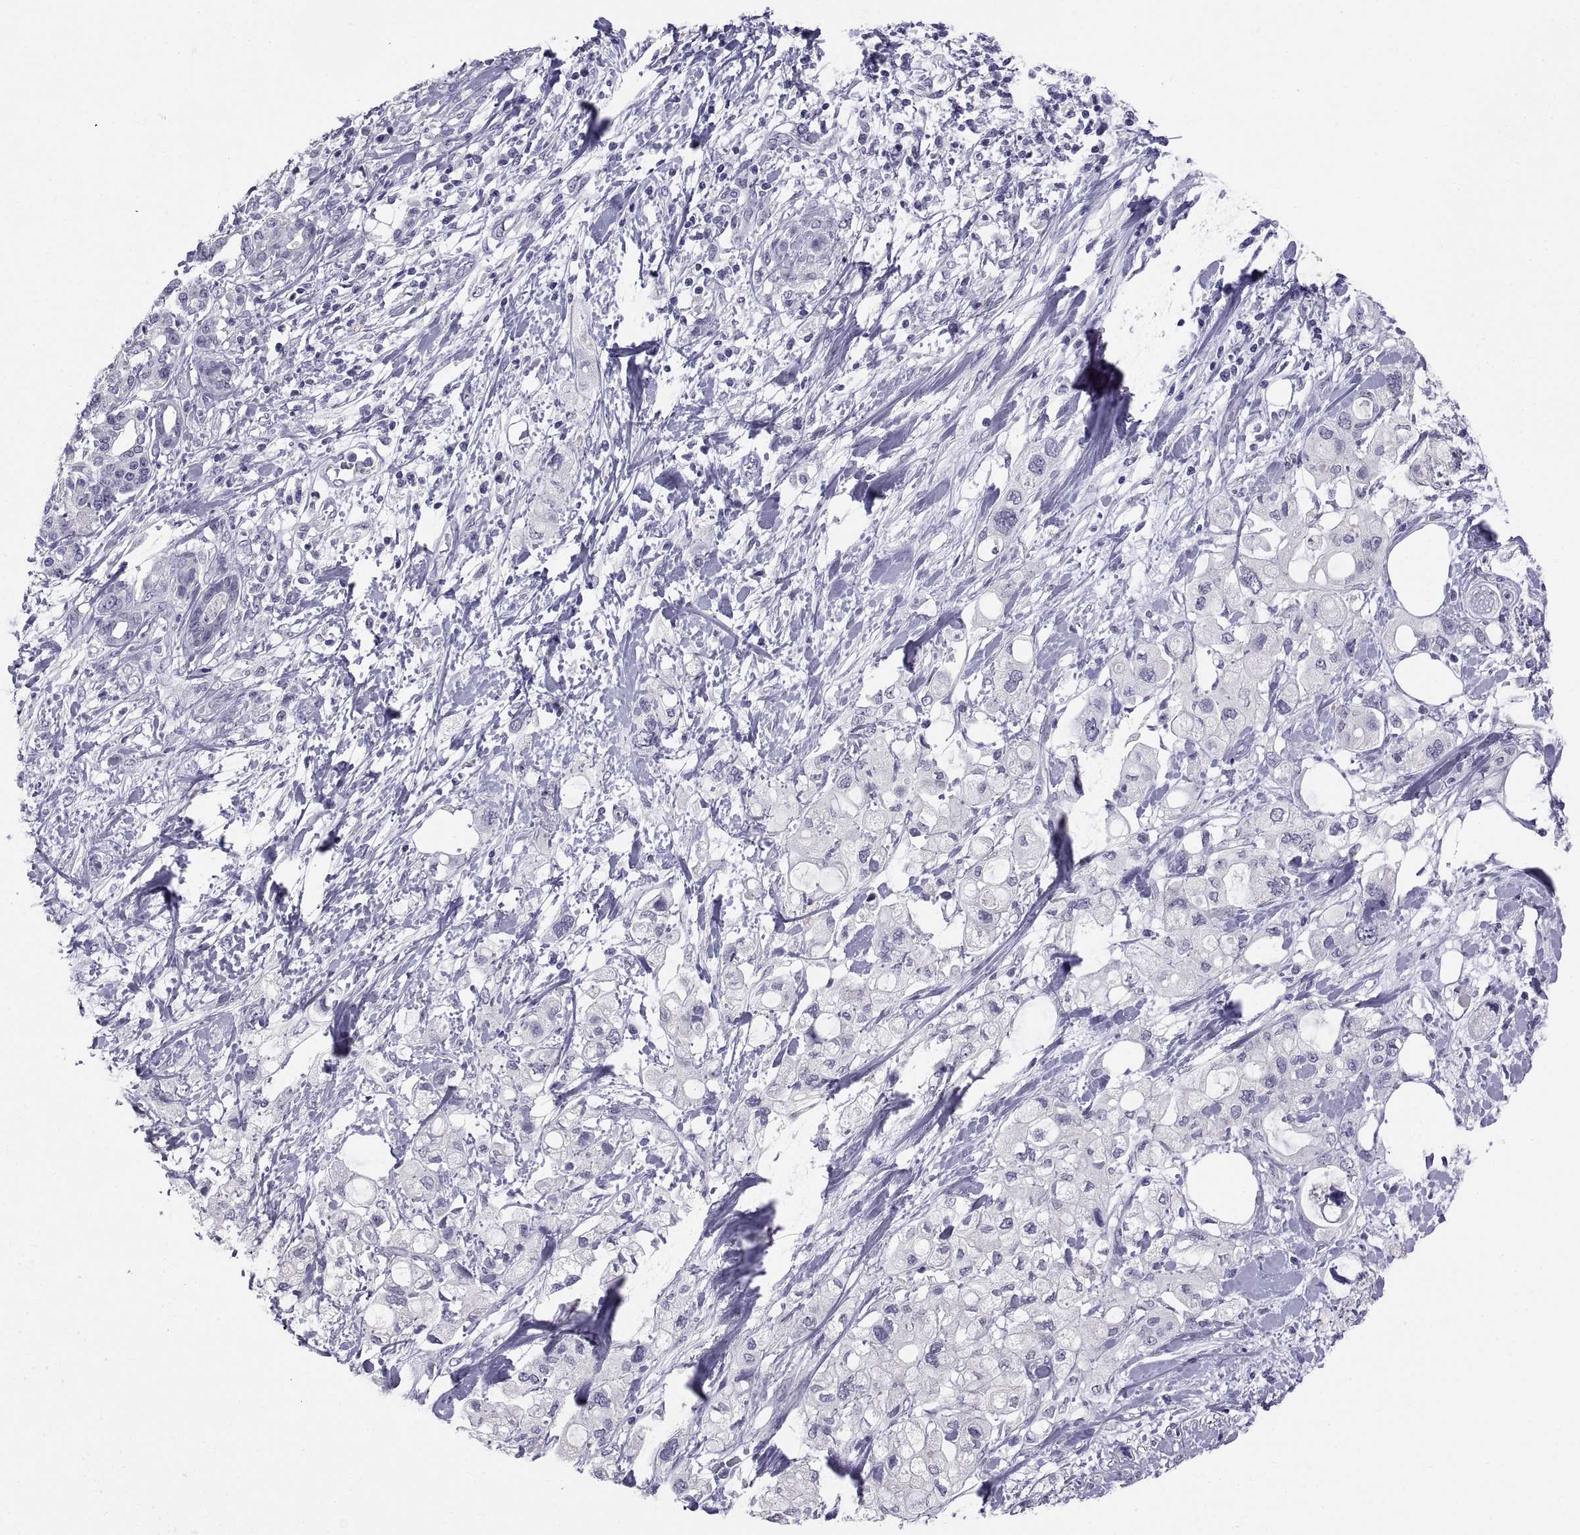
{"staining": {"intensity": "negative", "quantity": "none", "location": "none"}, "tissue": "pancreatic cancer", "cell_type": "Tumor cells", "image_type": "cancer", "snomed": [{"axis": "morphology", "description": "Adenocarcinoma, NOS"}, {"axis": "topography", "description": "Pancreas"}], "caption": "DAB immunohistochemical staining of human pancreatic cancer (adenocarcinoma) shows no significant positivity in tumor cells. (DAB immunohistochemistry with hematoxylin counter stain).", "gene": "TEX13A", "patient": {"sex": "female", "age": 56}}